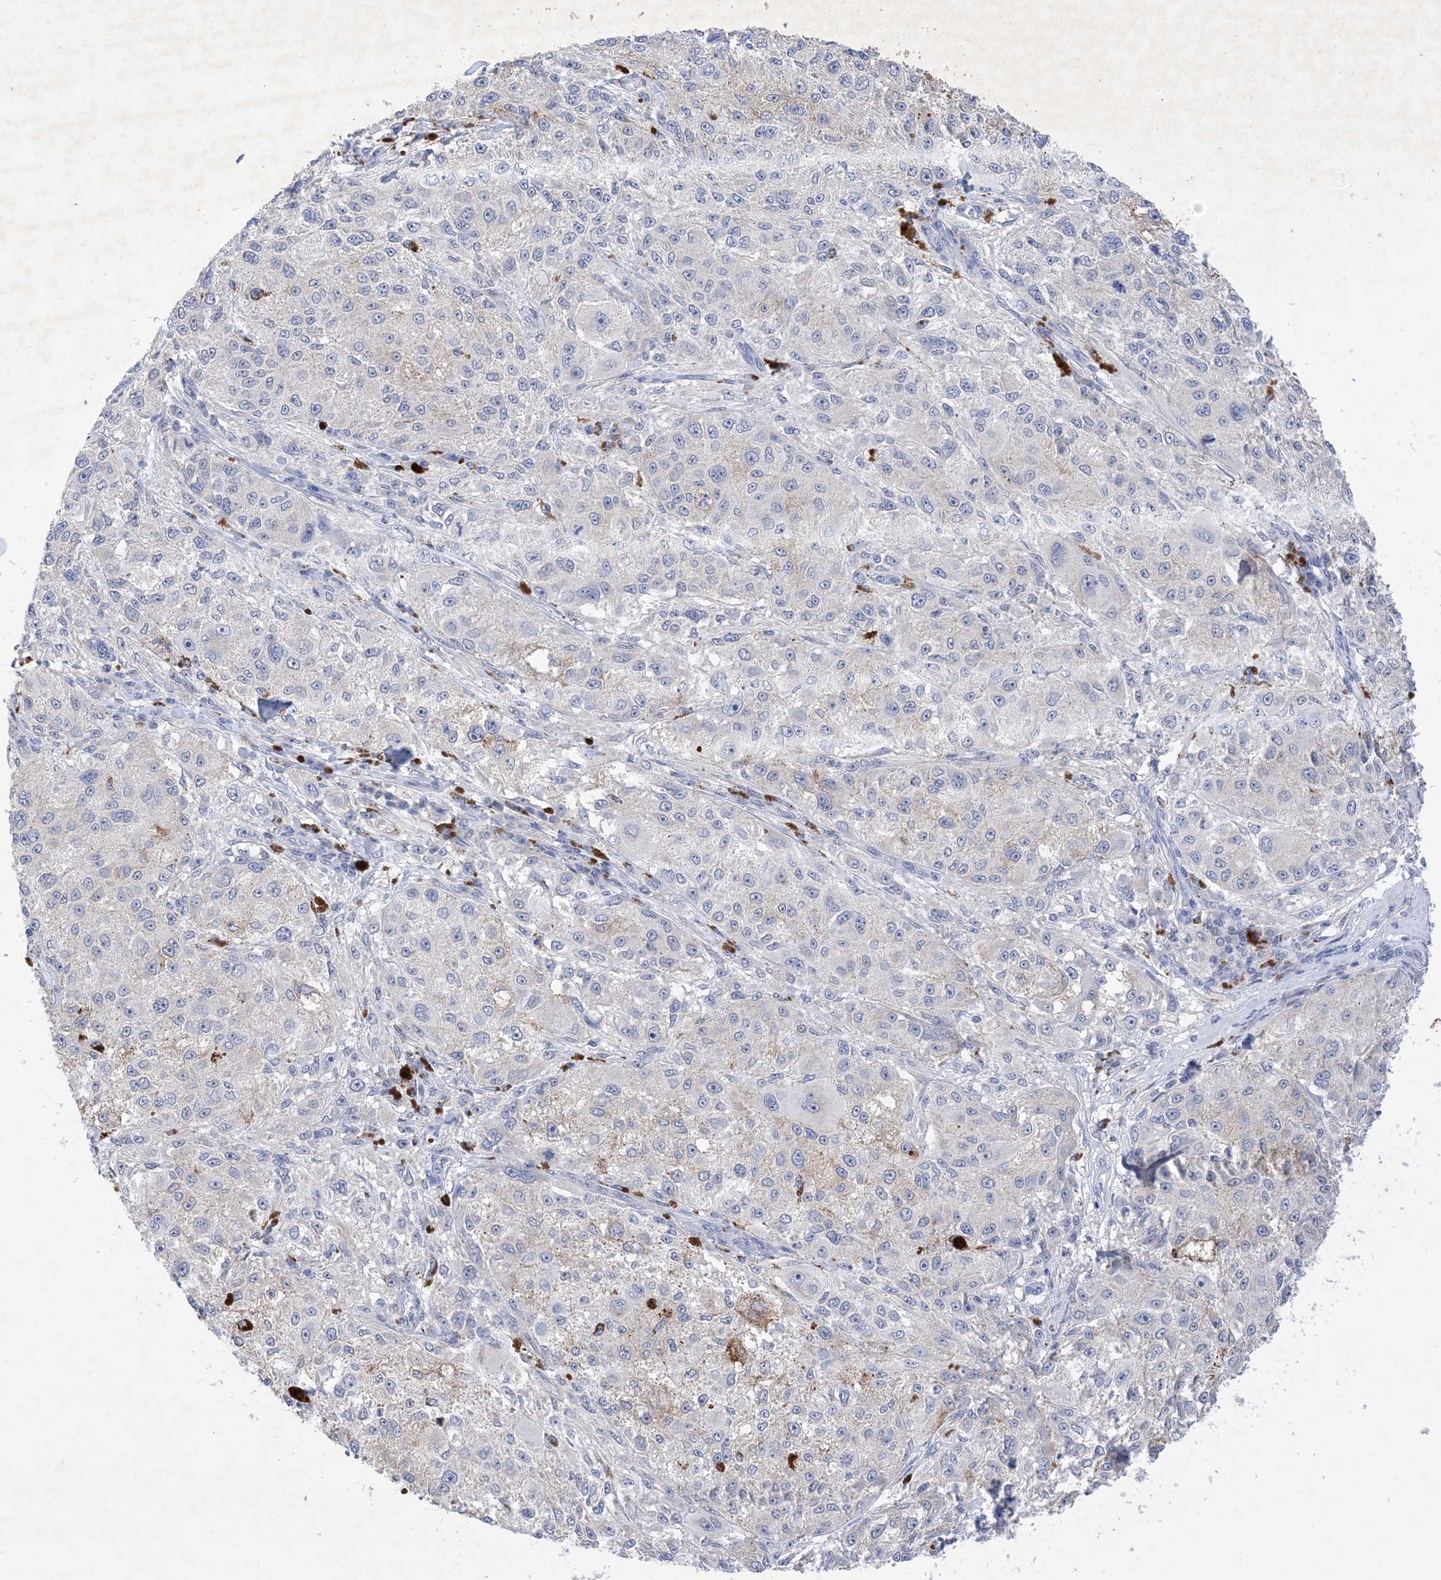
{"staining": {"intensity": "negative", "quantity": "none", "location": "none"}, "tissue": "melanoma", "cell_type": "Tumor cells", "image_type": "cancer", "snomed": [{"axis": "morphology", "description": "Necrosis, NOS"}, {"axis": "morphology", "description": "Malignant melanoma, NOS"}, {"axis": "topography", "description": "Skin"}], "caption": "DAB (3,3'-diaminobenzidine) immunohistochemical staining of human melanoma exhibits no significant positivity in tumor cells.", "gene": "PLK4", "patient": {"sex": "female", "age": 87}}